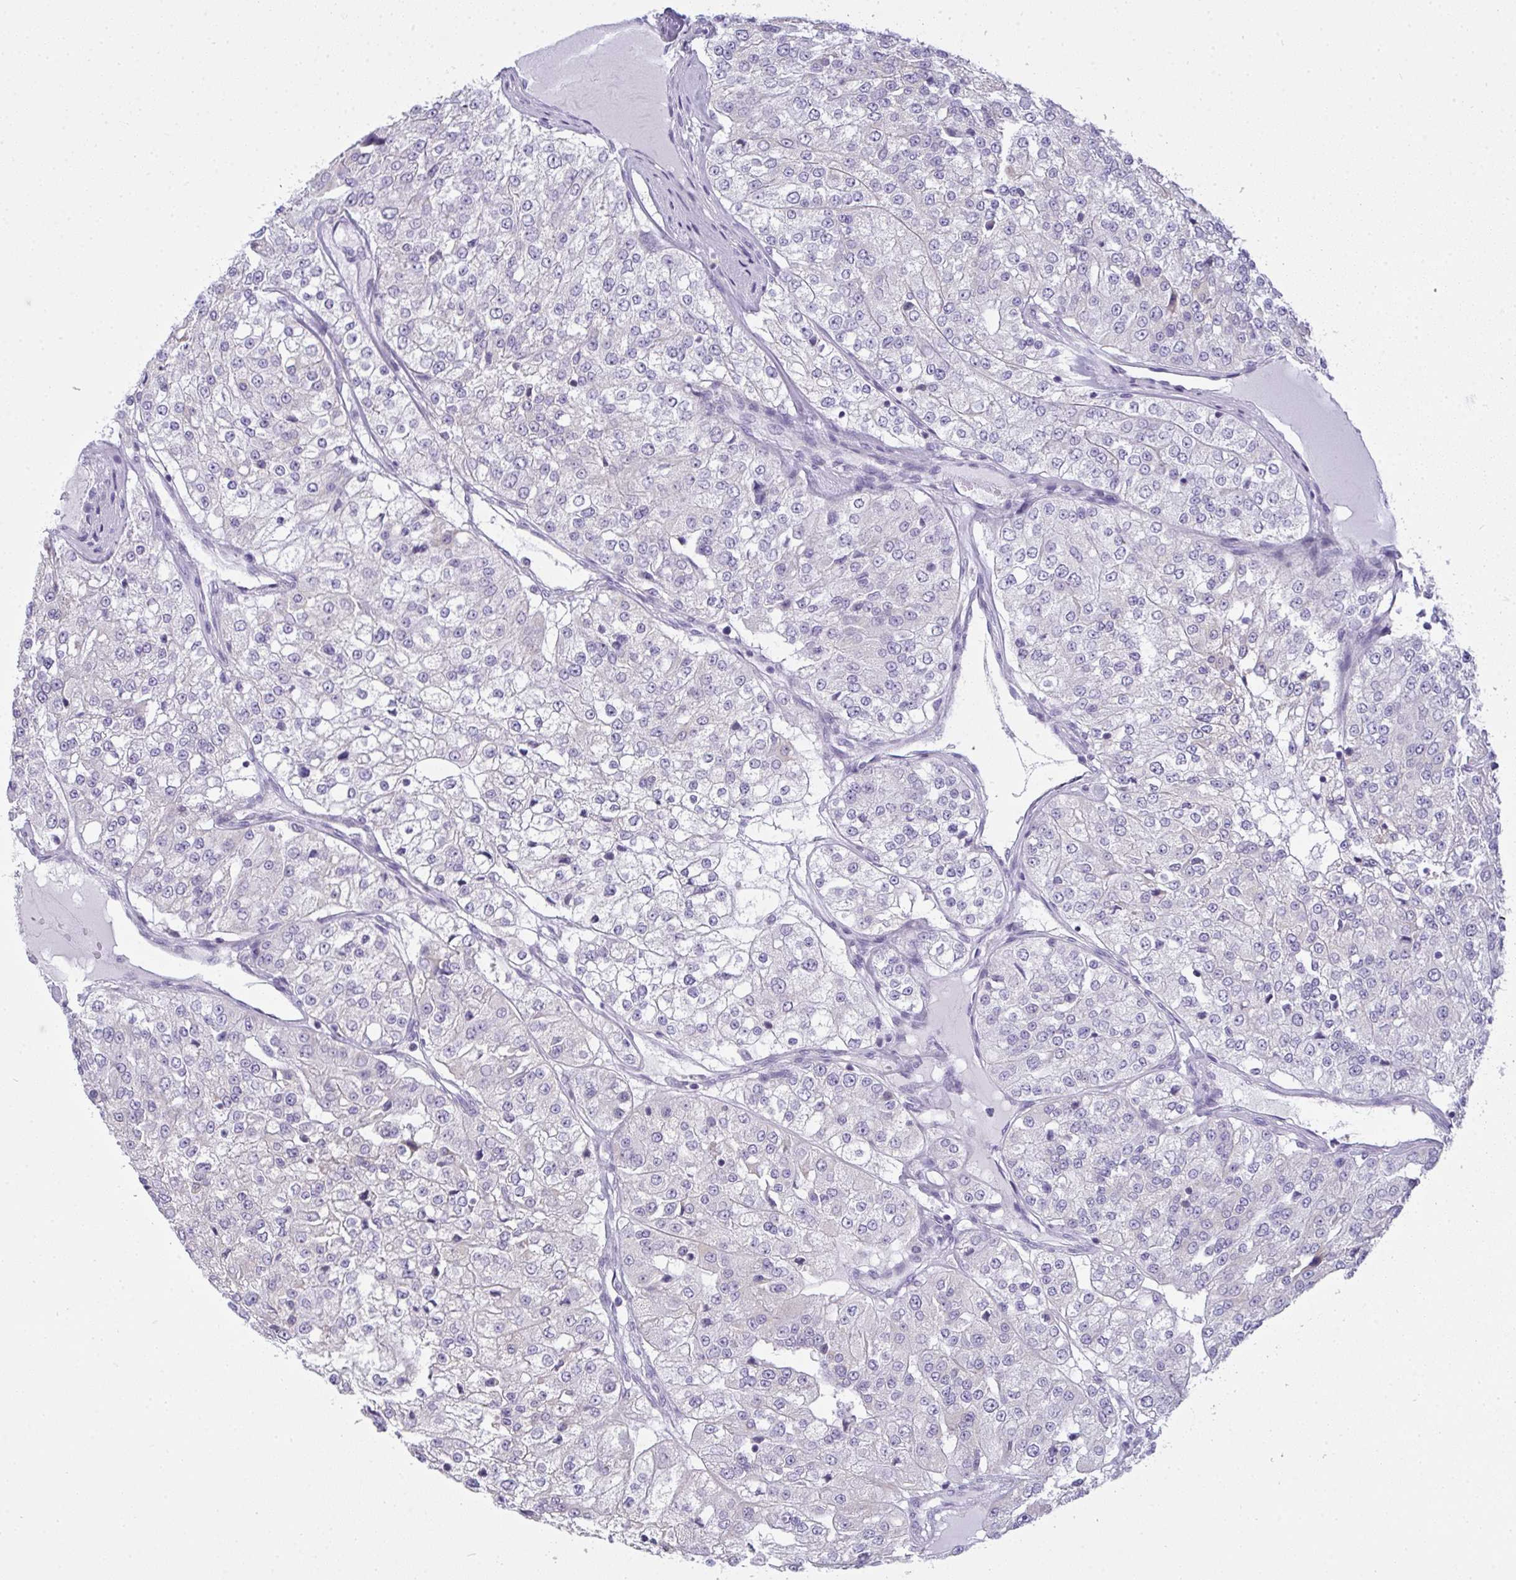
{"staining": {"intensity": "negative", "quantity": "none", "location": "none"}, "tissue": "renal cancer", "cell_type": "Tumor cells", "image_type": "cancer", "snomed": [{"axis": "morphology", "description": "Adenocarcinoma, NOS"}, {"axis": "topography", "description": "Kidney"}], "caption": "IHC of human renal adenocarcinoma reveals no staining in tumor cells.", "gene": "GSDMB", "patient": {"sex": "female", "age": 63}}